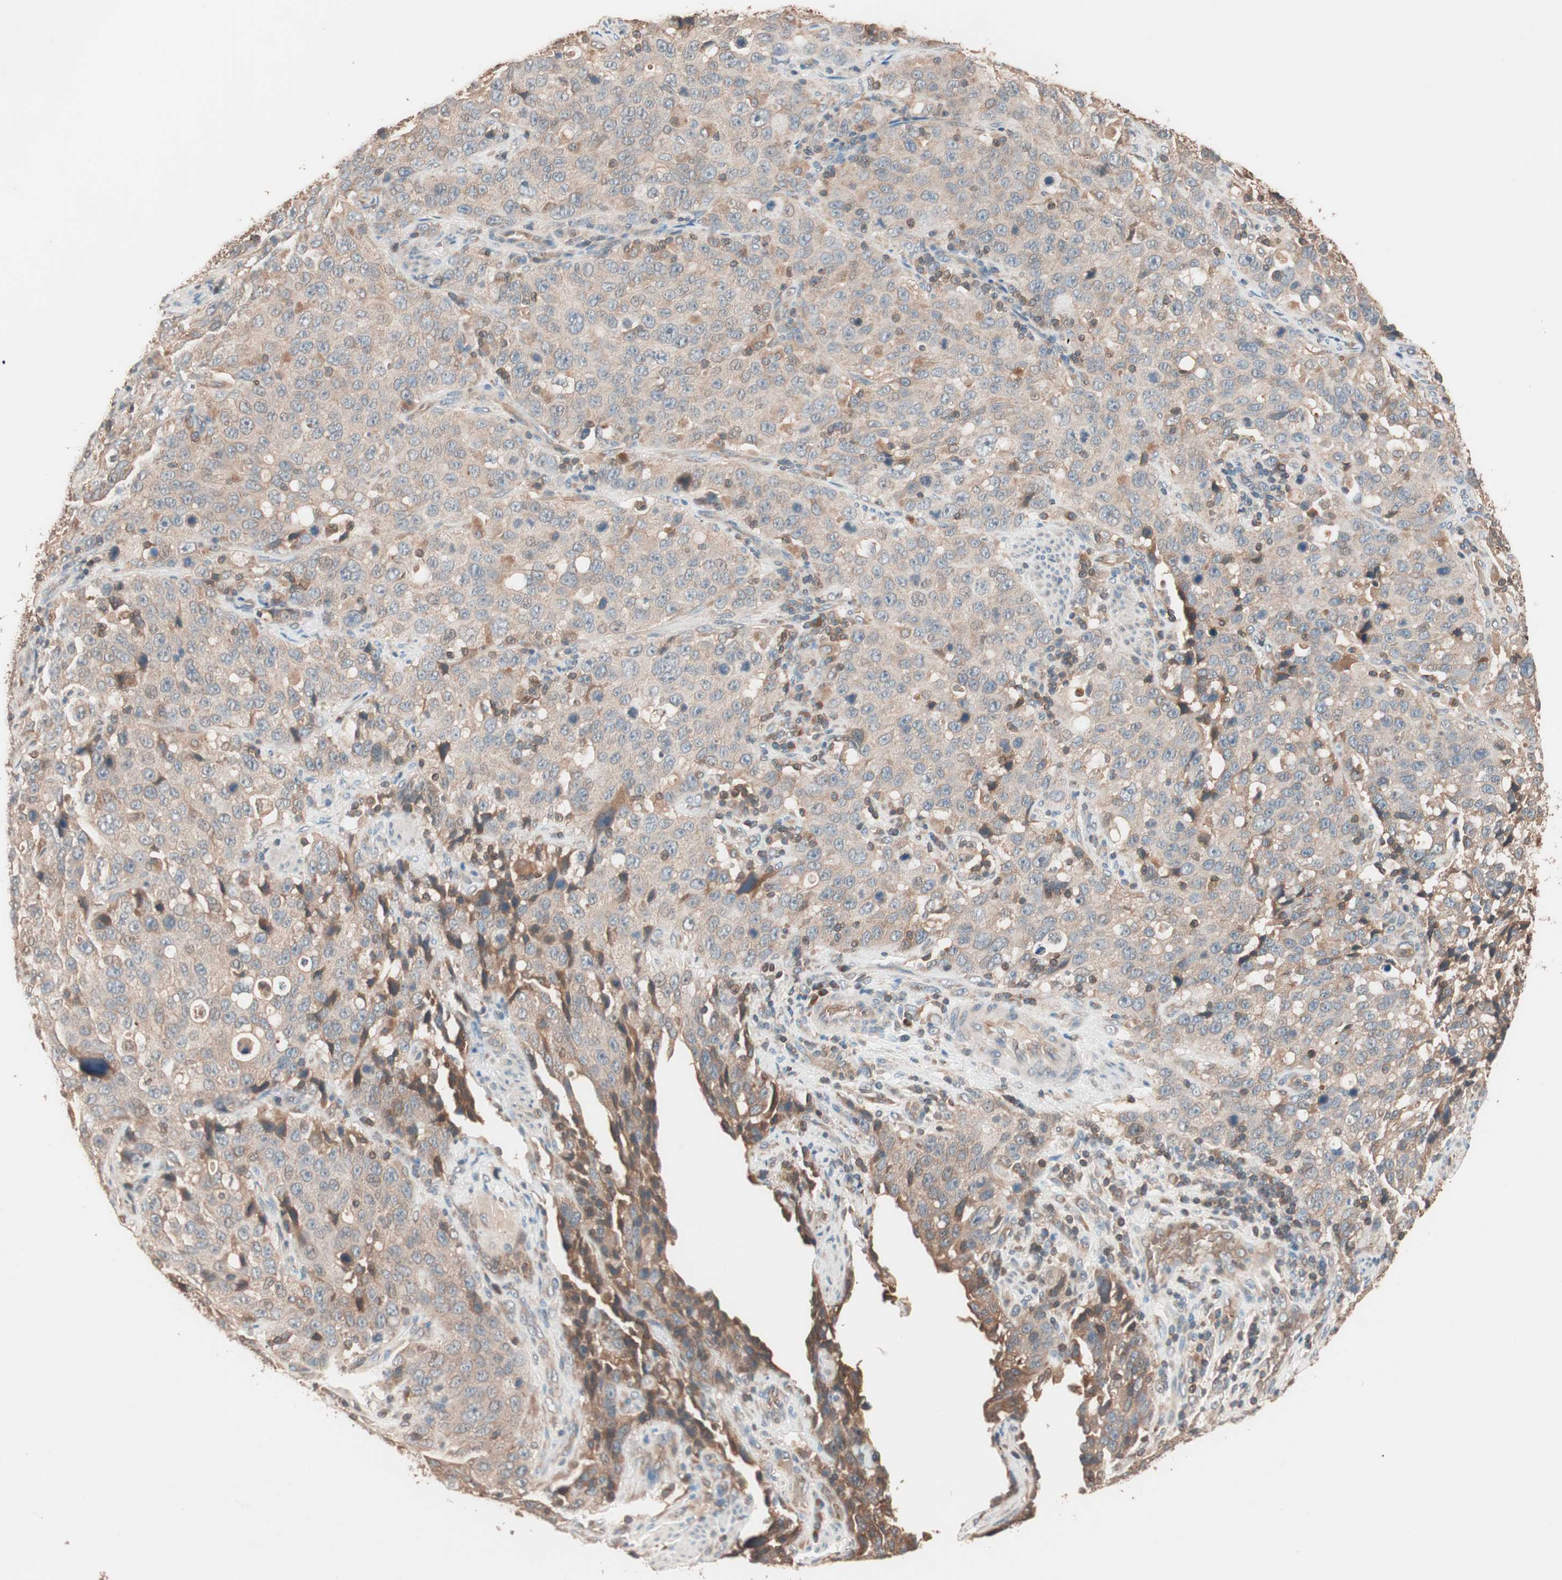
{"staining": {"intensity": "weak", "quantity": ">75%", "location": "cytoplasmic/membranous"}, "tissue": "stomach cancer", "cell_type": "Tumor cells", "image_type": "cancer", "snomed": [{"axis": "morphology", "description": "Normal tissue, NOS"}, {"axis": "morphology", "description": "Adenocarcinoma, NOS"}, {"axis": "topography", "description": "Stomach"}], "caption": "An IHC photomicrograph of tumor tissue is shown. Protein staining in brown shows weak cytoplasmic/membranous positivity in stomach cancer (adenocarcinoma) within tumor cells.", "gene": "GLYCTK", "patient": {"sex": "male", "age": 48}}